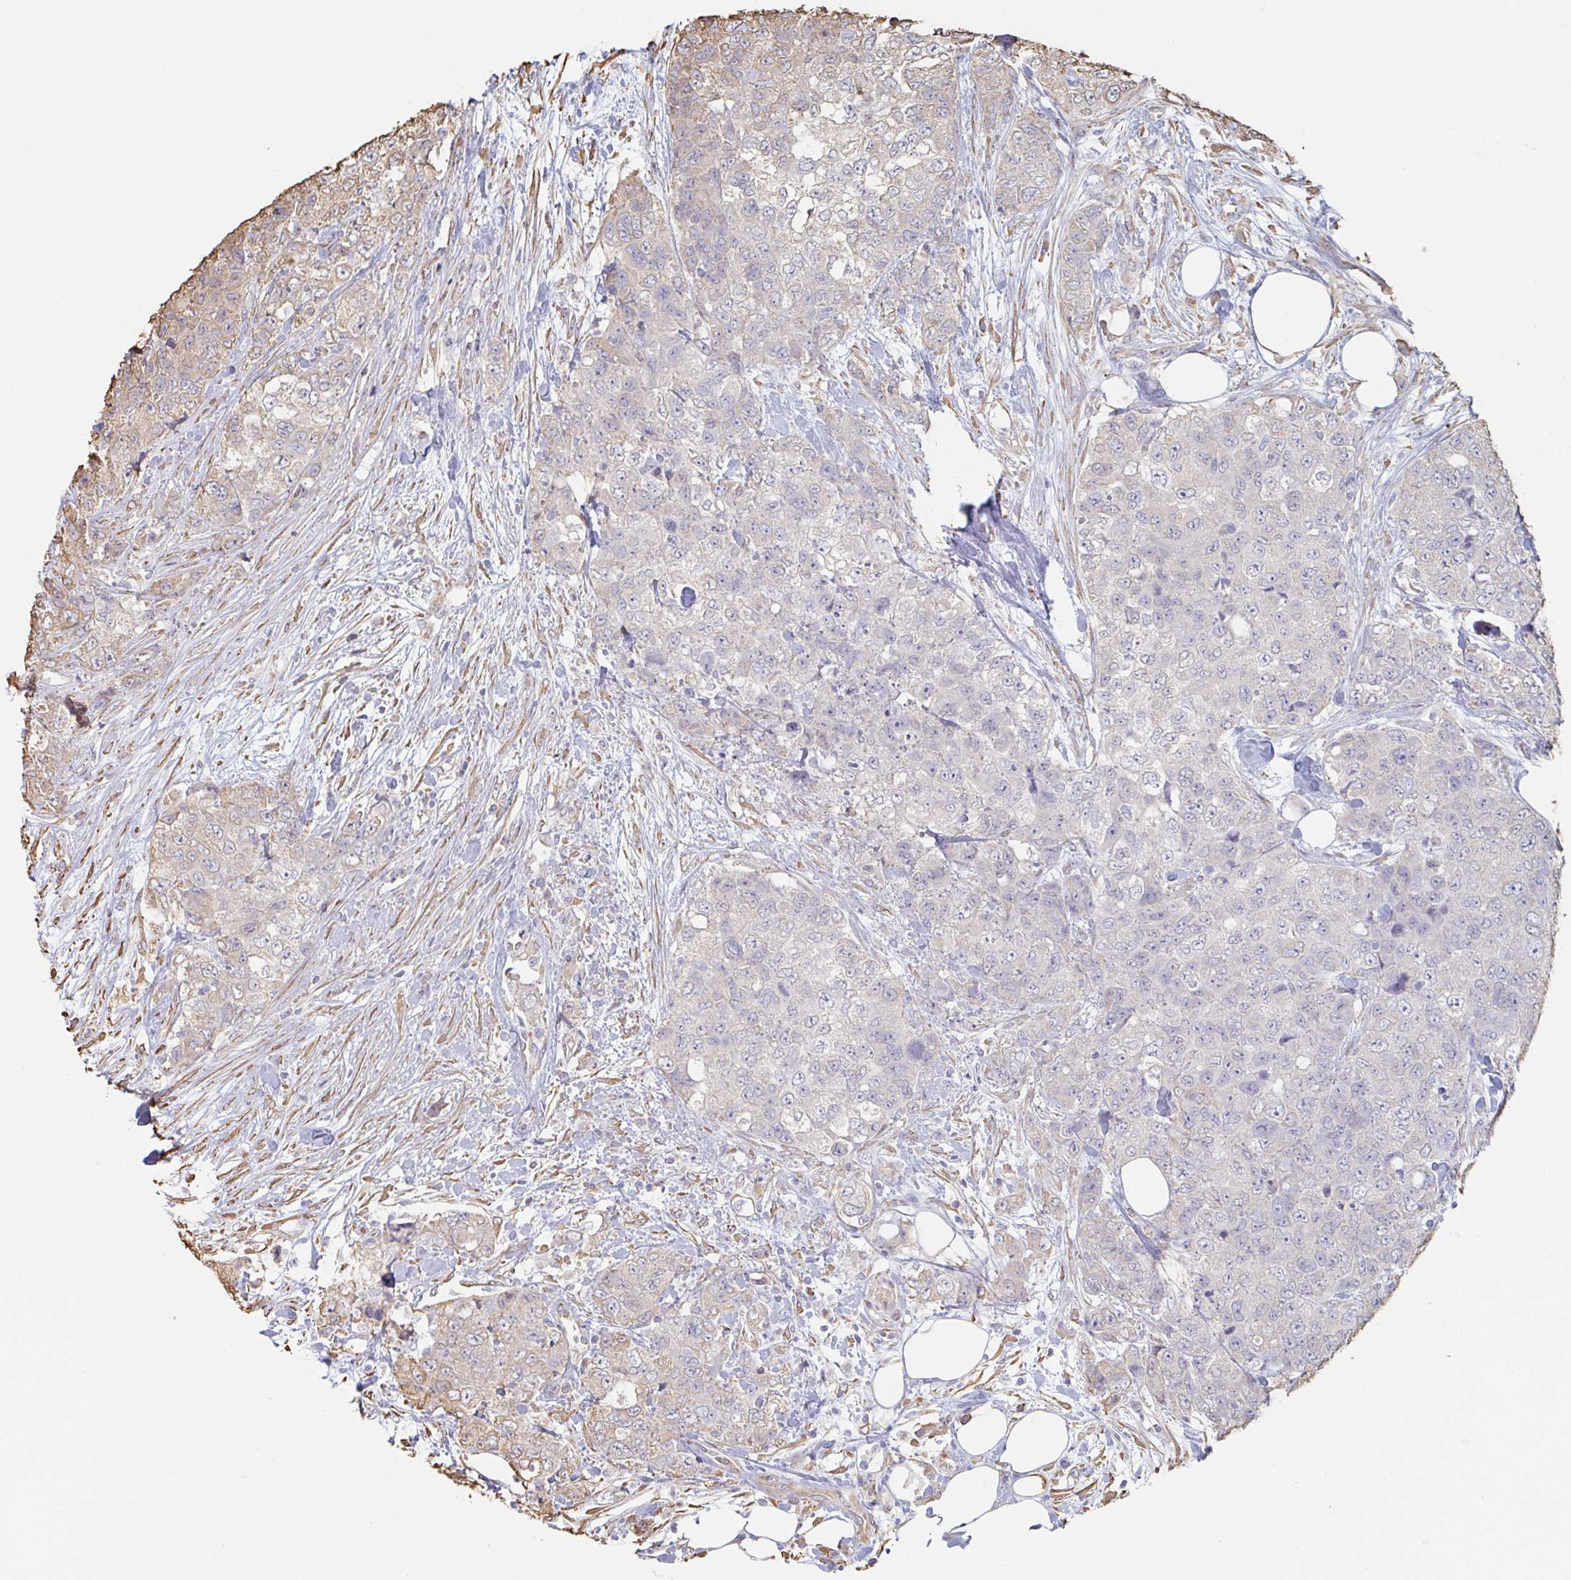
{"staining": {"intensity": "moderate", "quantity": "25%-75%", "location": "cytoplasmic/membranous"}, "tissue": "urothelial cancer", "cell_type": "Tumor cells", "image_type": "cancer", "snomed": [{"axis": "morphology", "description": "Urothelial carcinoma, High grade"}, {"axis": "topography", "description": "Urinary bladder"}], "caption": "Tumor cells reveal medium levels of moderate cytoplasmic/membranous positivity in approximately 25%-75% of cells in human high-grade urothelial carcinoma.", "gene": "RAB5IF", "patient": {"sex": "female", "age": 78}}